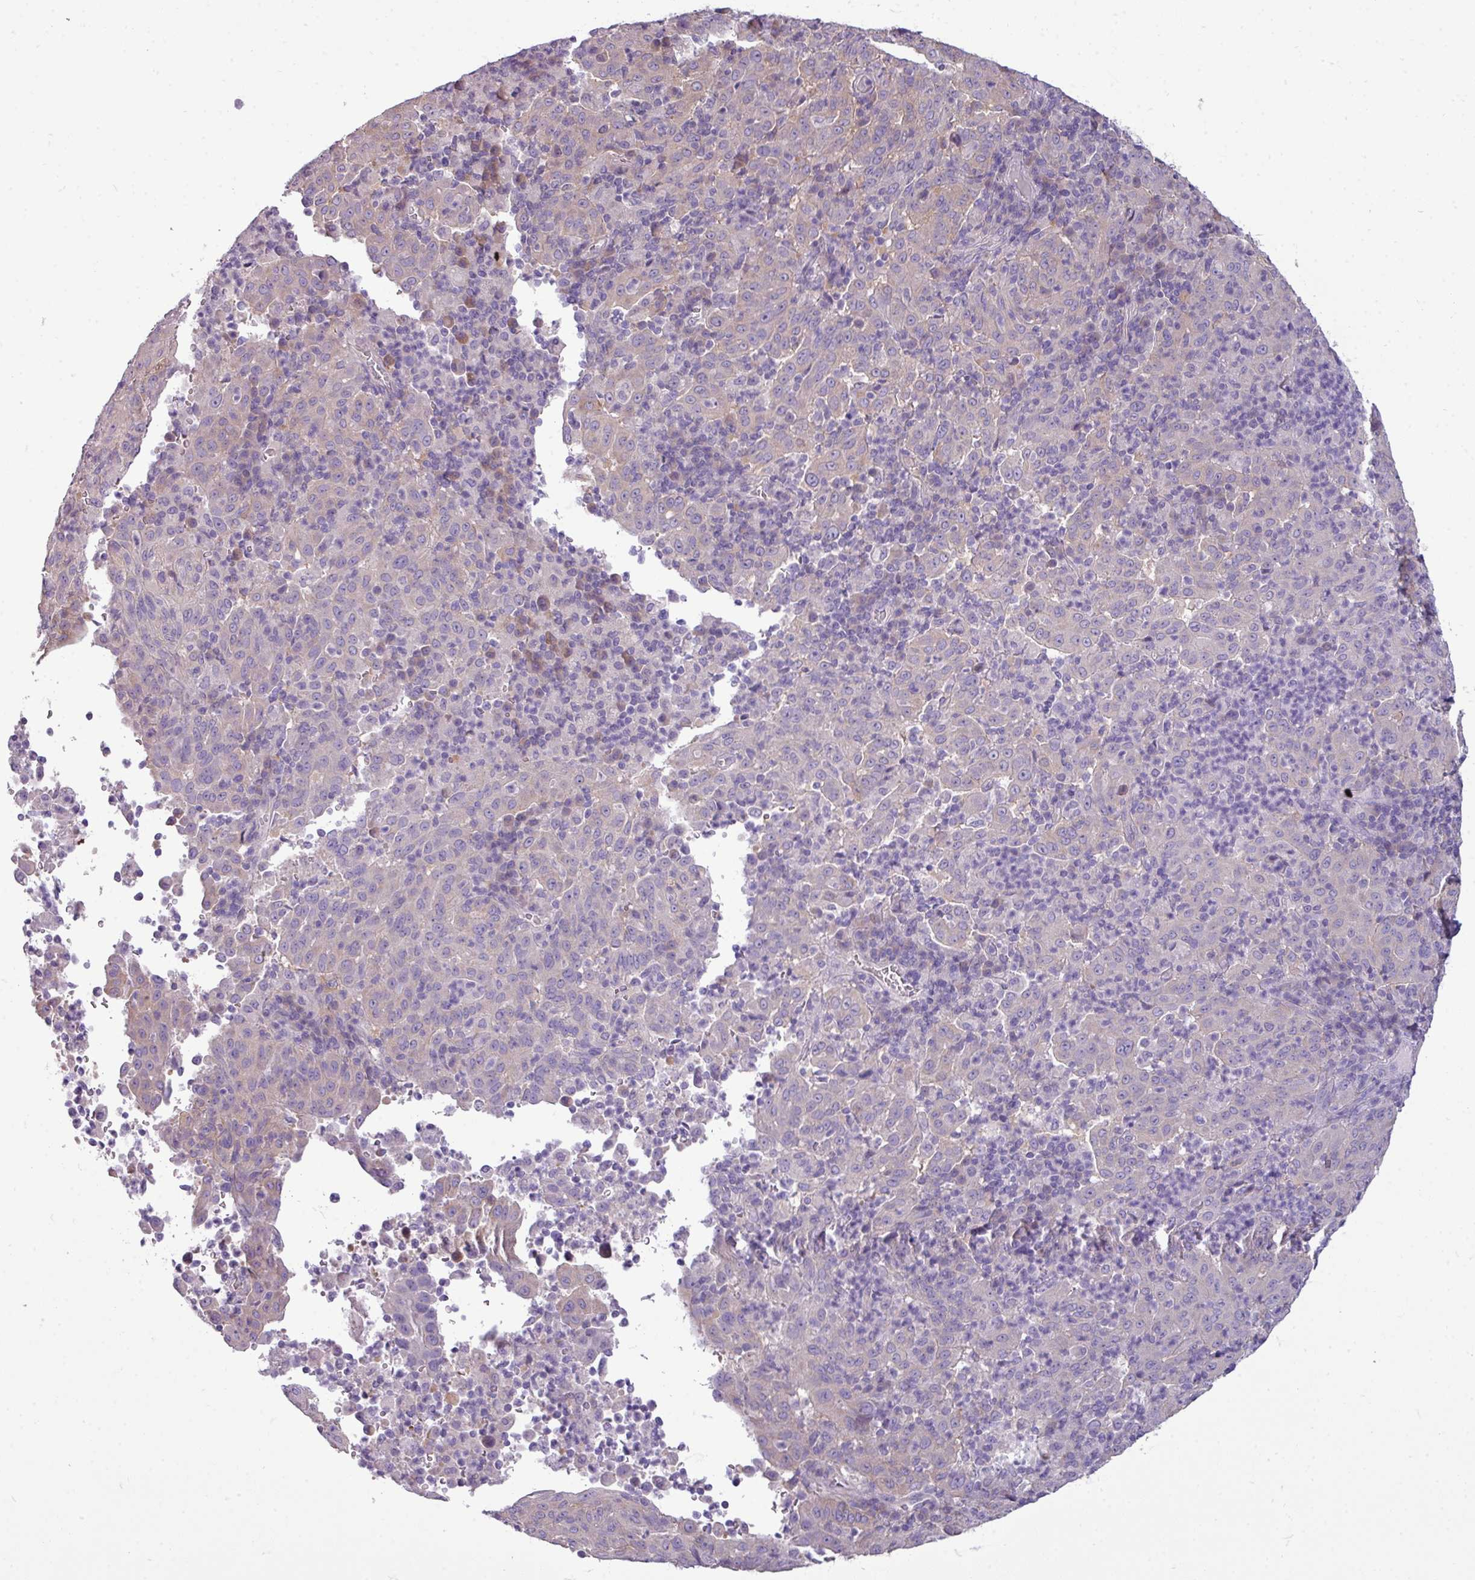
{"staining": {"intensity": "negative", "quantity": "none", "location": "none"}, "tissue": "pancreatic cancer", "cell_type": "Tumor cells", "image_type": "cancer", "snomed": [{"axis": "morphology", "description": "Adenocarcinoma, NOS"}, {"axis": "topography", "description": "Pancreas"}], "caption": "There is no significant positivity in tumor cells of pancreatic cancer. Brightfield microscopy of IHC stained with DAB (3,3'-diaminobenzidine) (brown) and hematoxylin (blue), captured at high magnification.", "gene": "DNAAF9", "patient": {"sex": "male", "age": 63}}